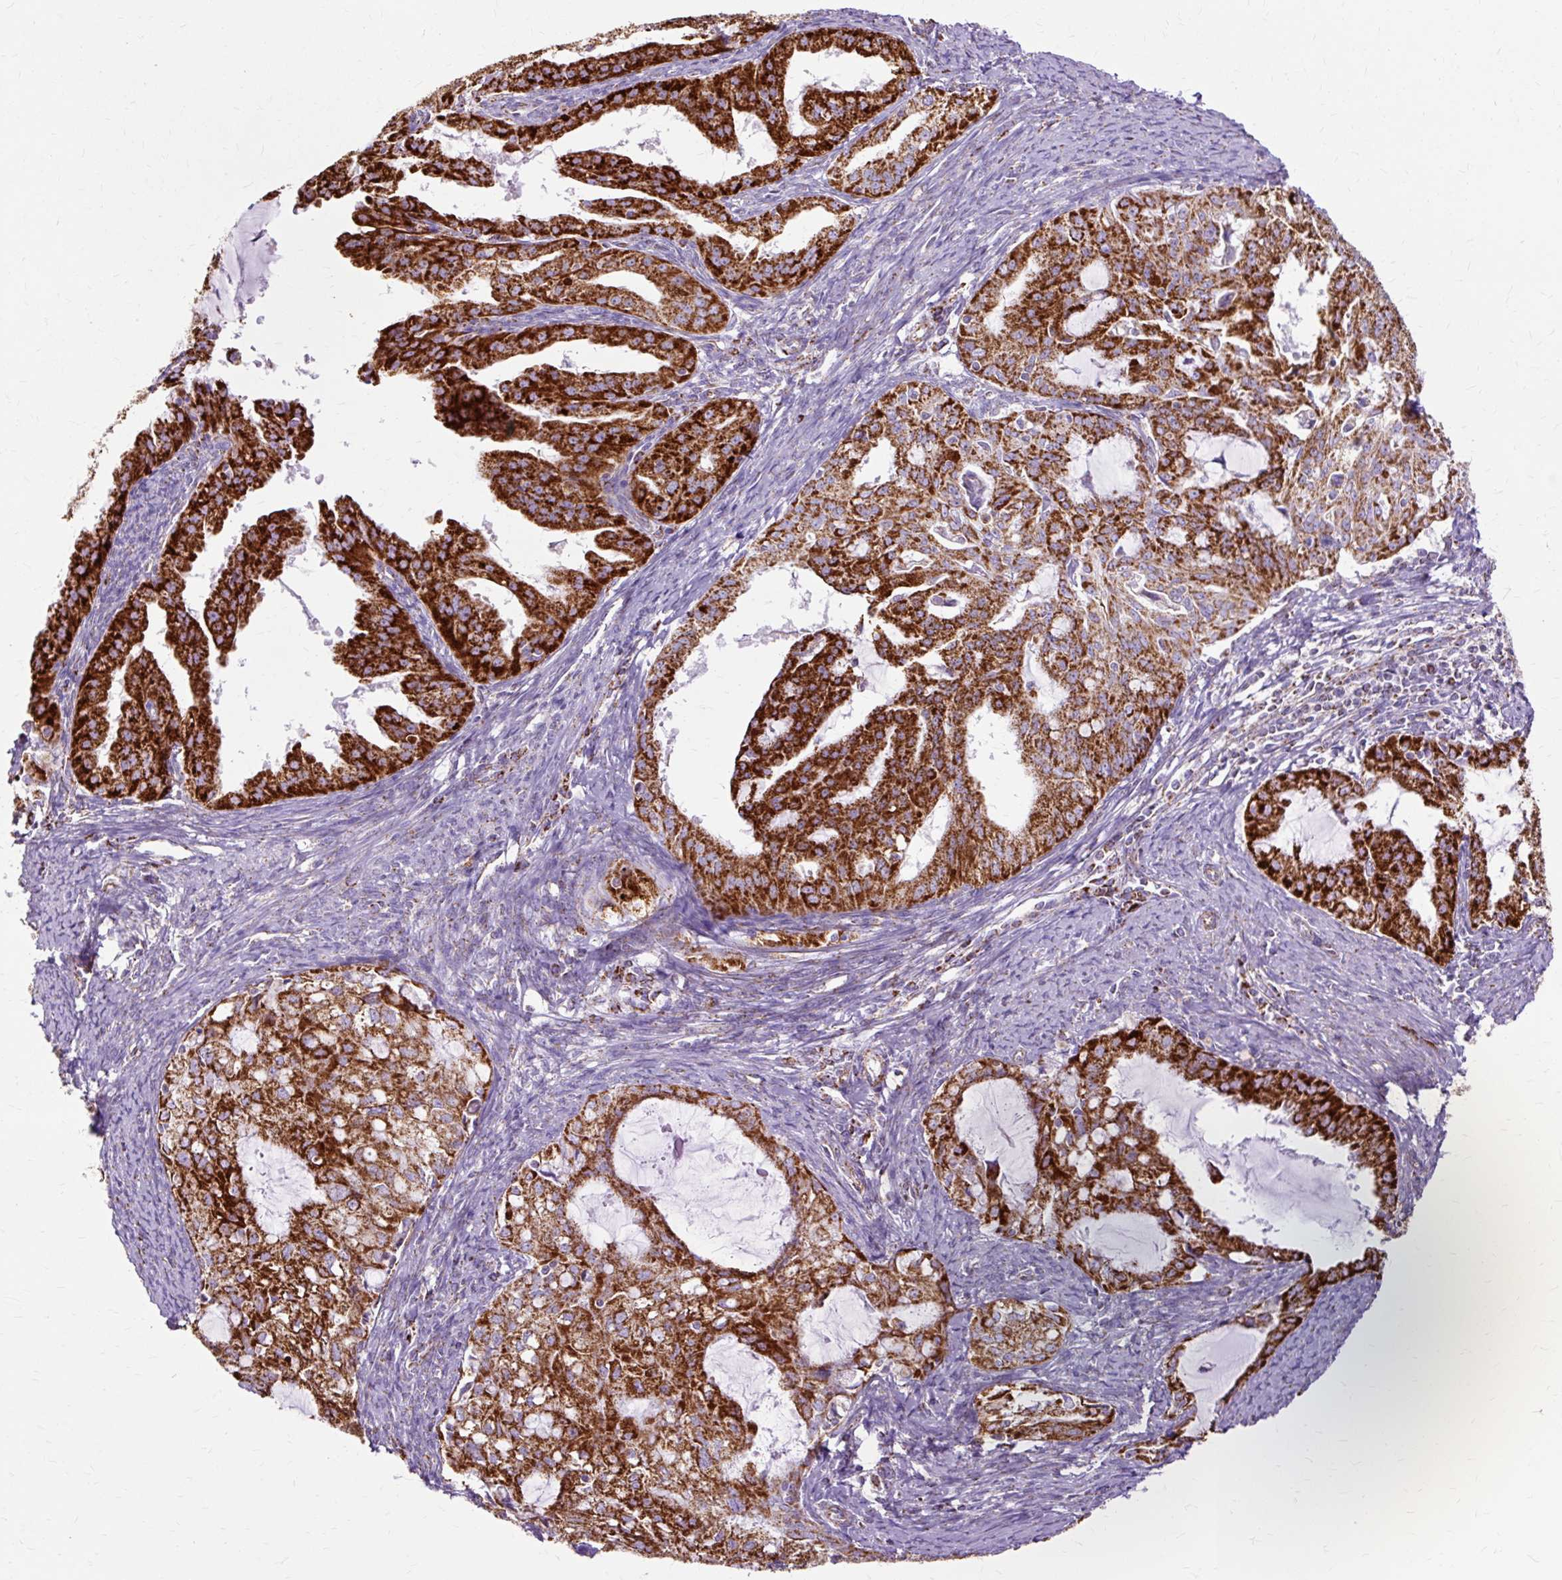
{"staining": {"intensity": "strong", "quantity": ">75%", "location": "cytoplasmic/membranous"}, "tissue": "endometrial cancer", "cell_type": "Tumor cells", "image_type": "cancer", "snomed": [{"axis": "morphology", "description": "Adenocarcinoma, NOS"}, {"axis": "topography", "description": "Endometrium"}], "caption": "The image shows staining of endometrial adenocarcinoma, revealing strong cytoplasmic/membranous protein expression (brown color) within tumor cells. Nuclei are stained in blue.", "gene": "DLAT", "patient": {"sex": "female", "age": 70}}